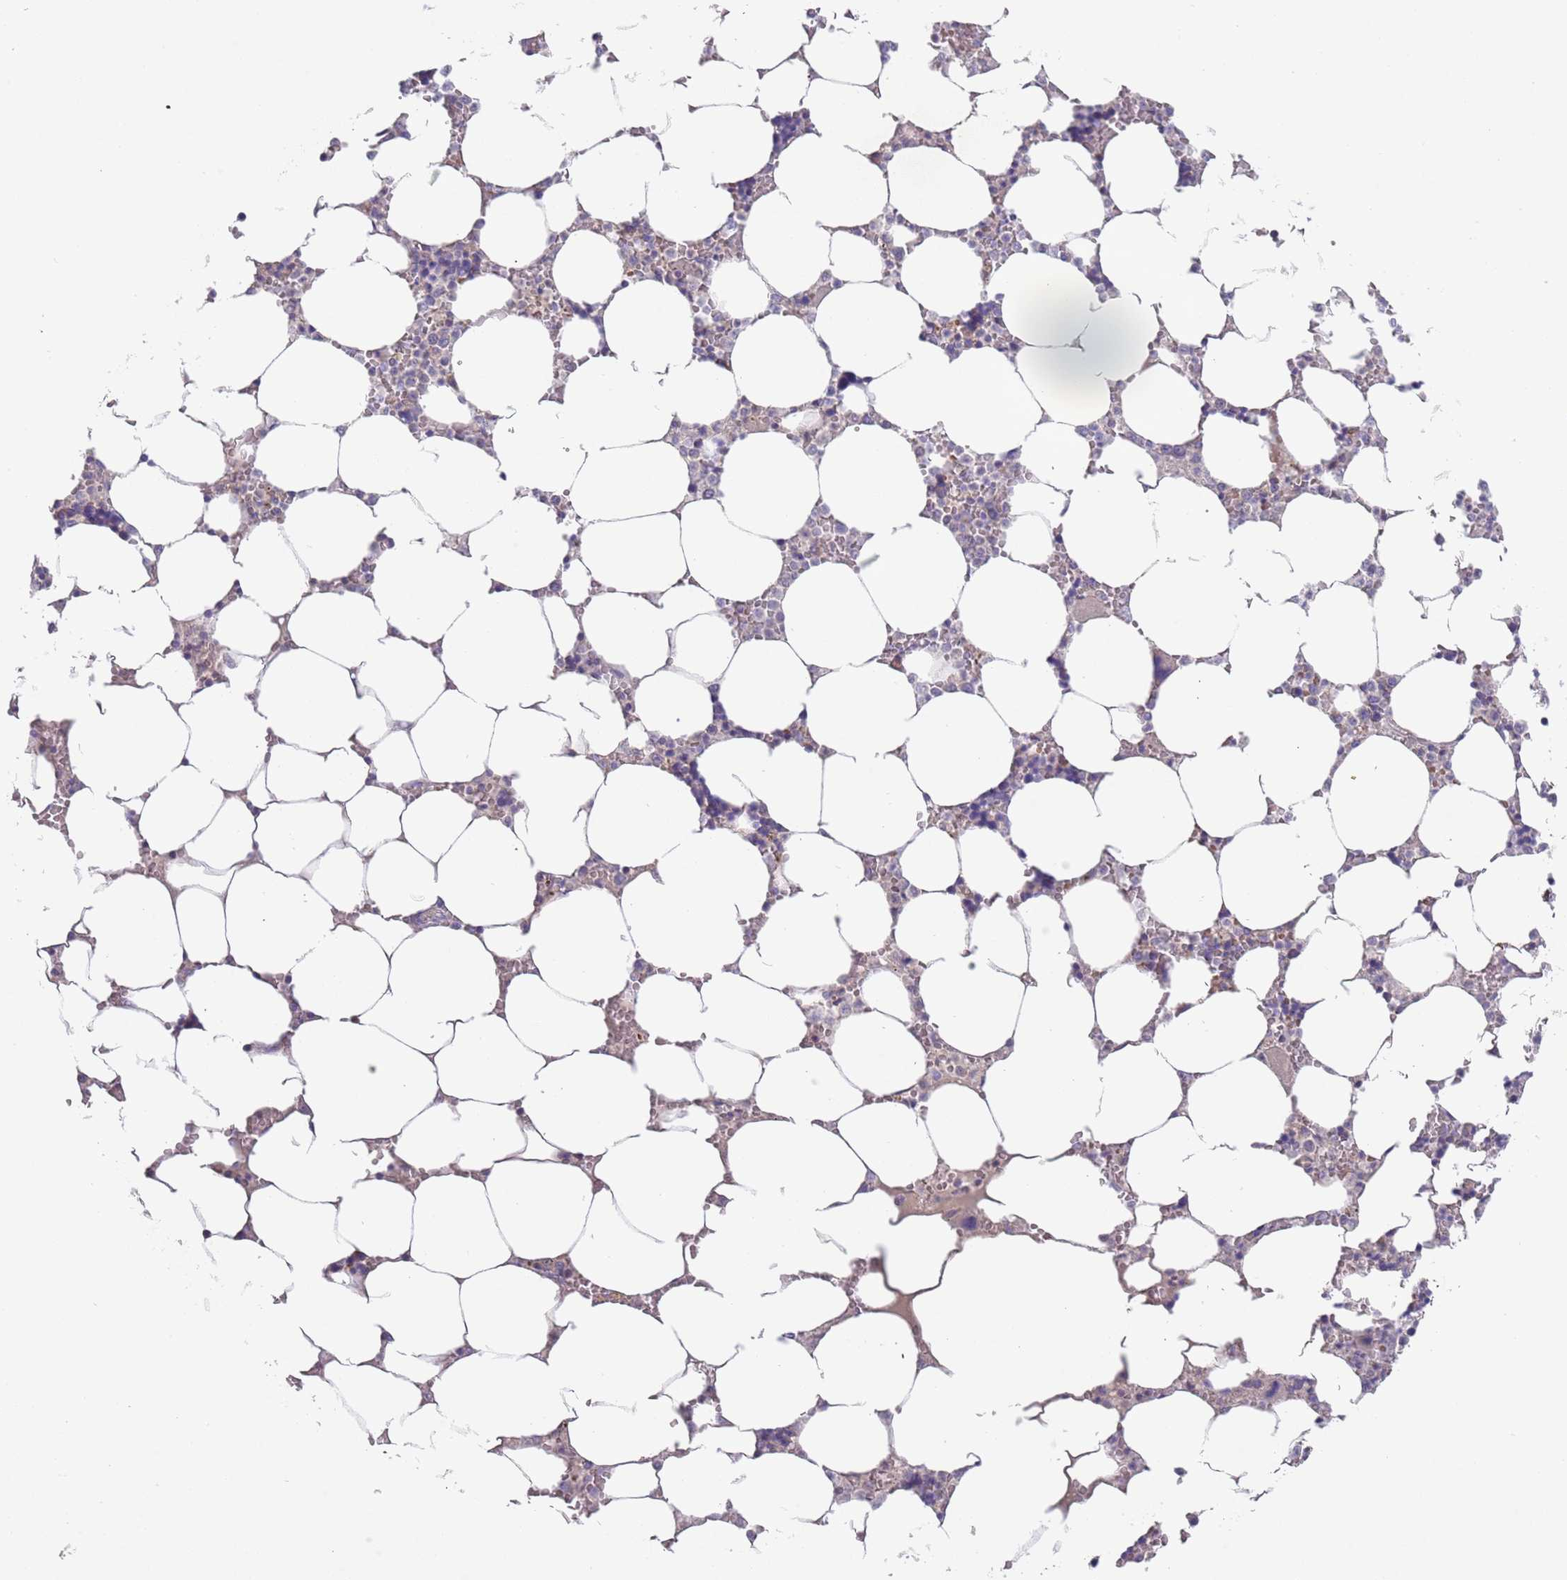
{"staining": {"intensity": "weak", "quantity": "<25%", "location": "cytoplasmic/membranous"}, "tissue": "bone marrow", "cell_type": "Hematopoietic cells", "image_type": "normal", "snomed": [{"axis": "morphology", "description": "Normal tissue, NOS"}, {"axis": "topography", "description": "Bone marrow"}], "caption": "This is an IHC micrograph of benign human bone marrow. There is no staining in hematopoietic cells.", "gene": "PRAC1", "patient": {"sex": "male", "age": 64}}